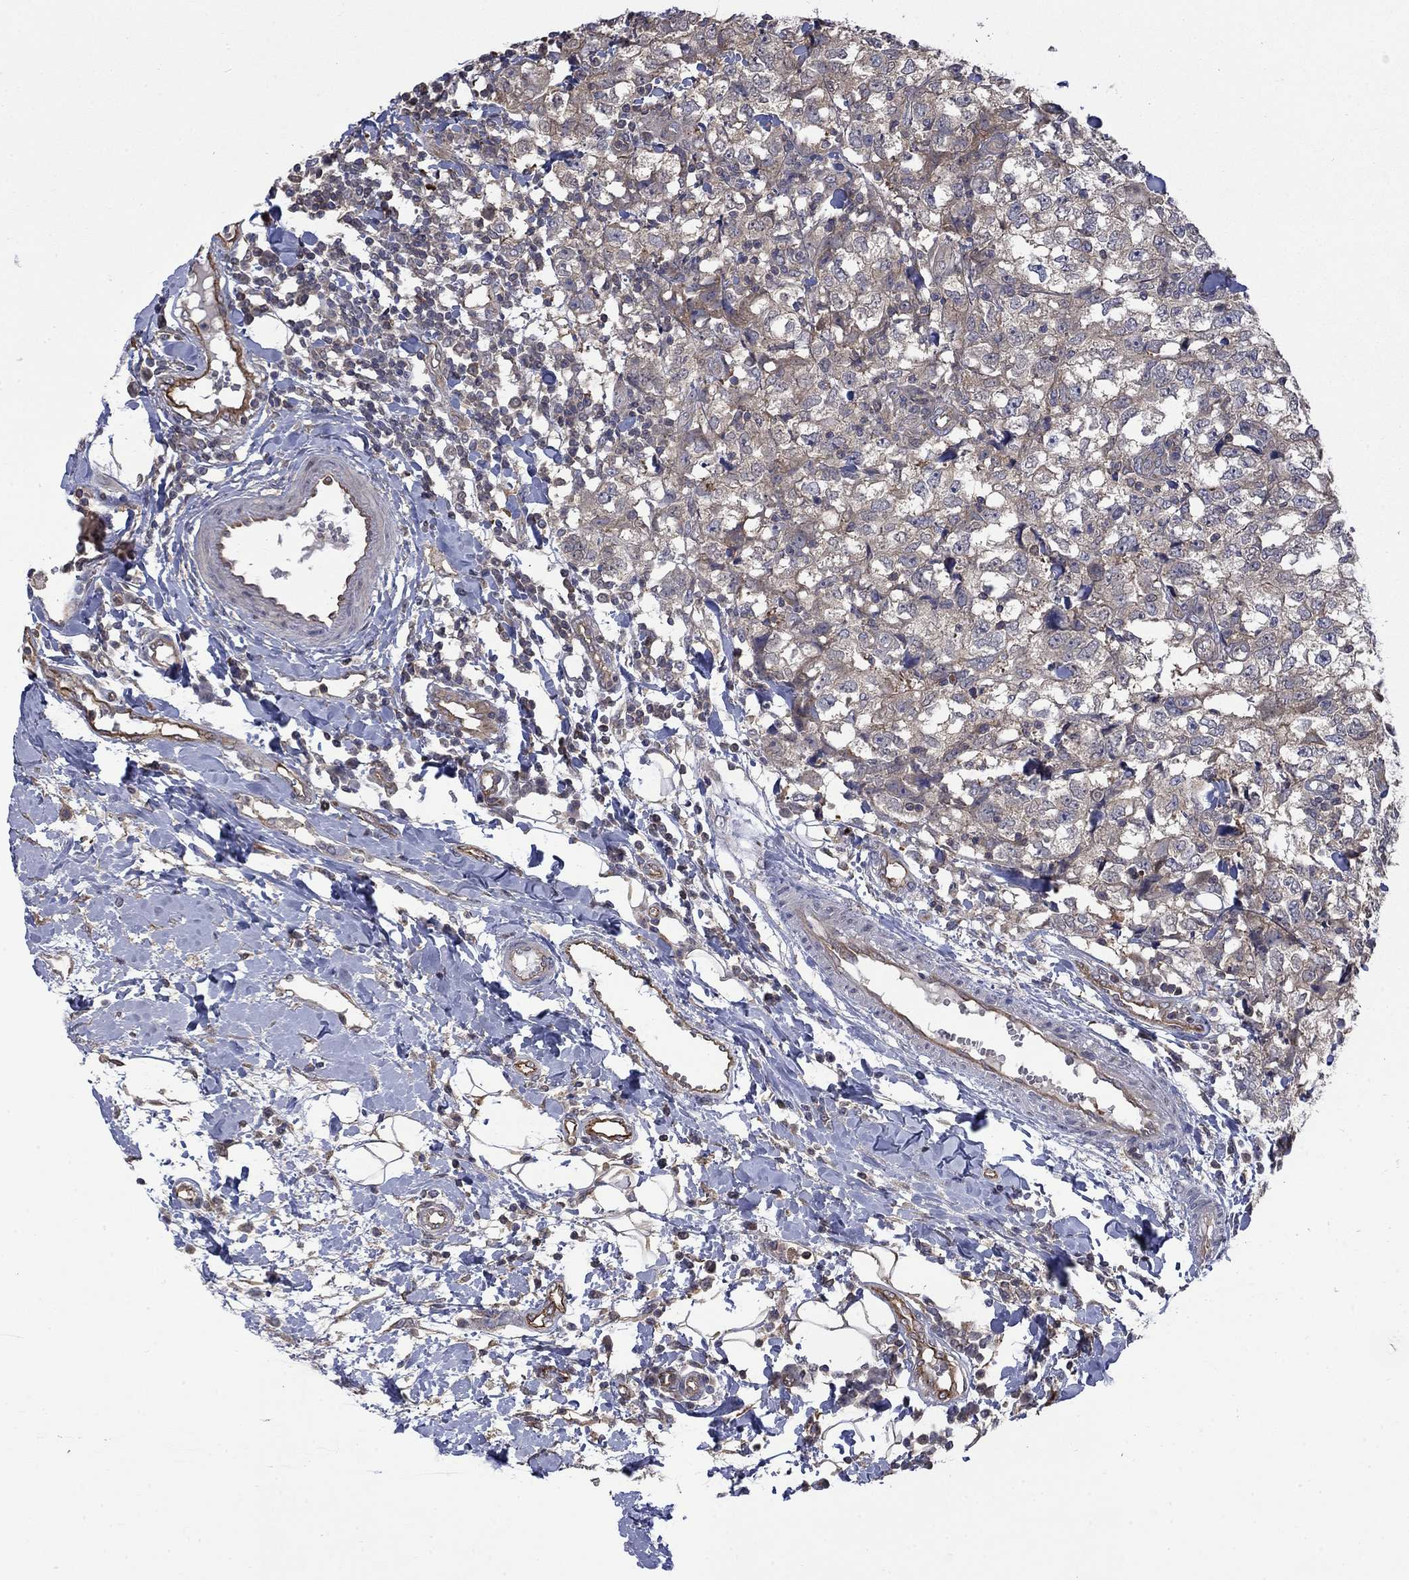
{"staining": {"intensity": "weak", "quantity": "25%-75%", "location": "cytoplasmic/membranous"}, "tissue": "breast cancer", "cell_type": "Tumor cells", "image_type": "cancer", "snomed": [{"axis": "morphology", "description": "Duct carcinoma"}, {"axis": "topography", "description": "Breast"}], "caption": "The immunohistochemical stain labels weak cytoplasmic/membranous positivity in tumor cells of infiltrating ductal carcinoma (breast) tissue.", "gene": "PDZD2", "patient": {"sex": "female", "age": 30}}